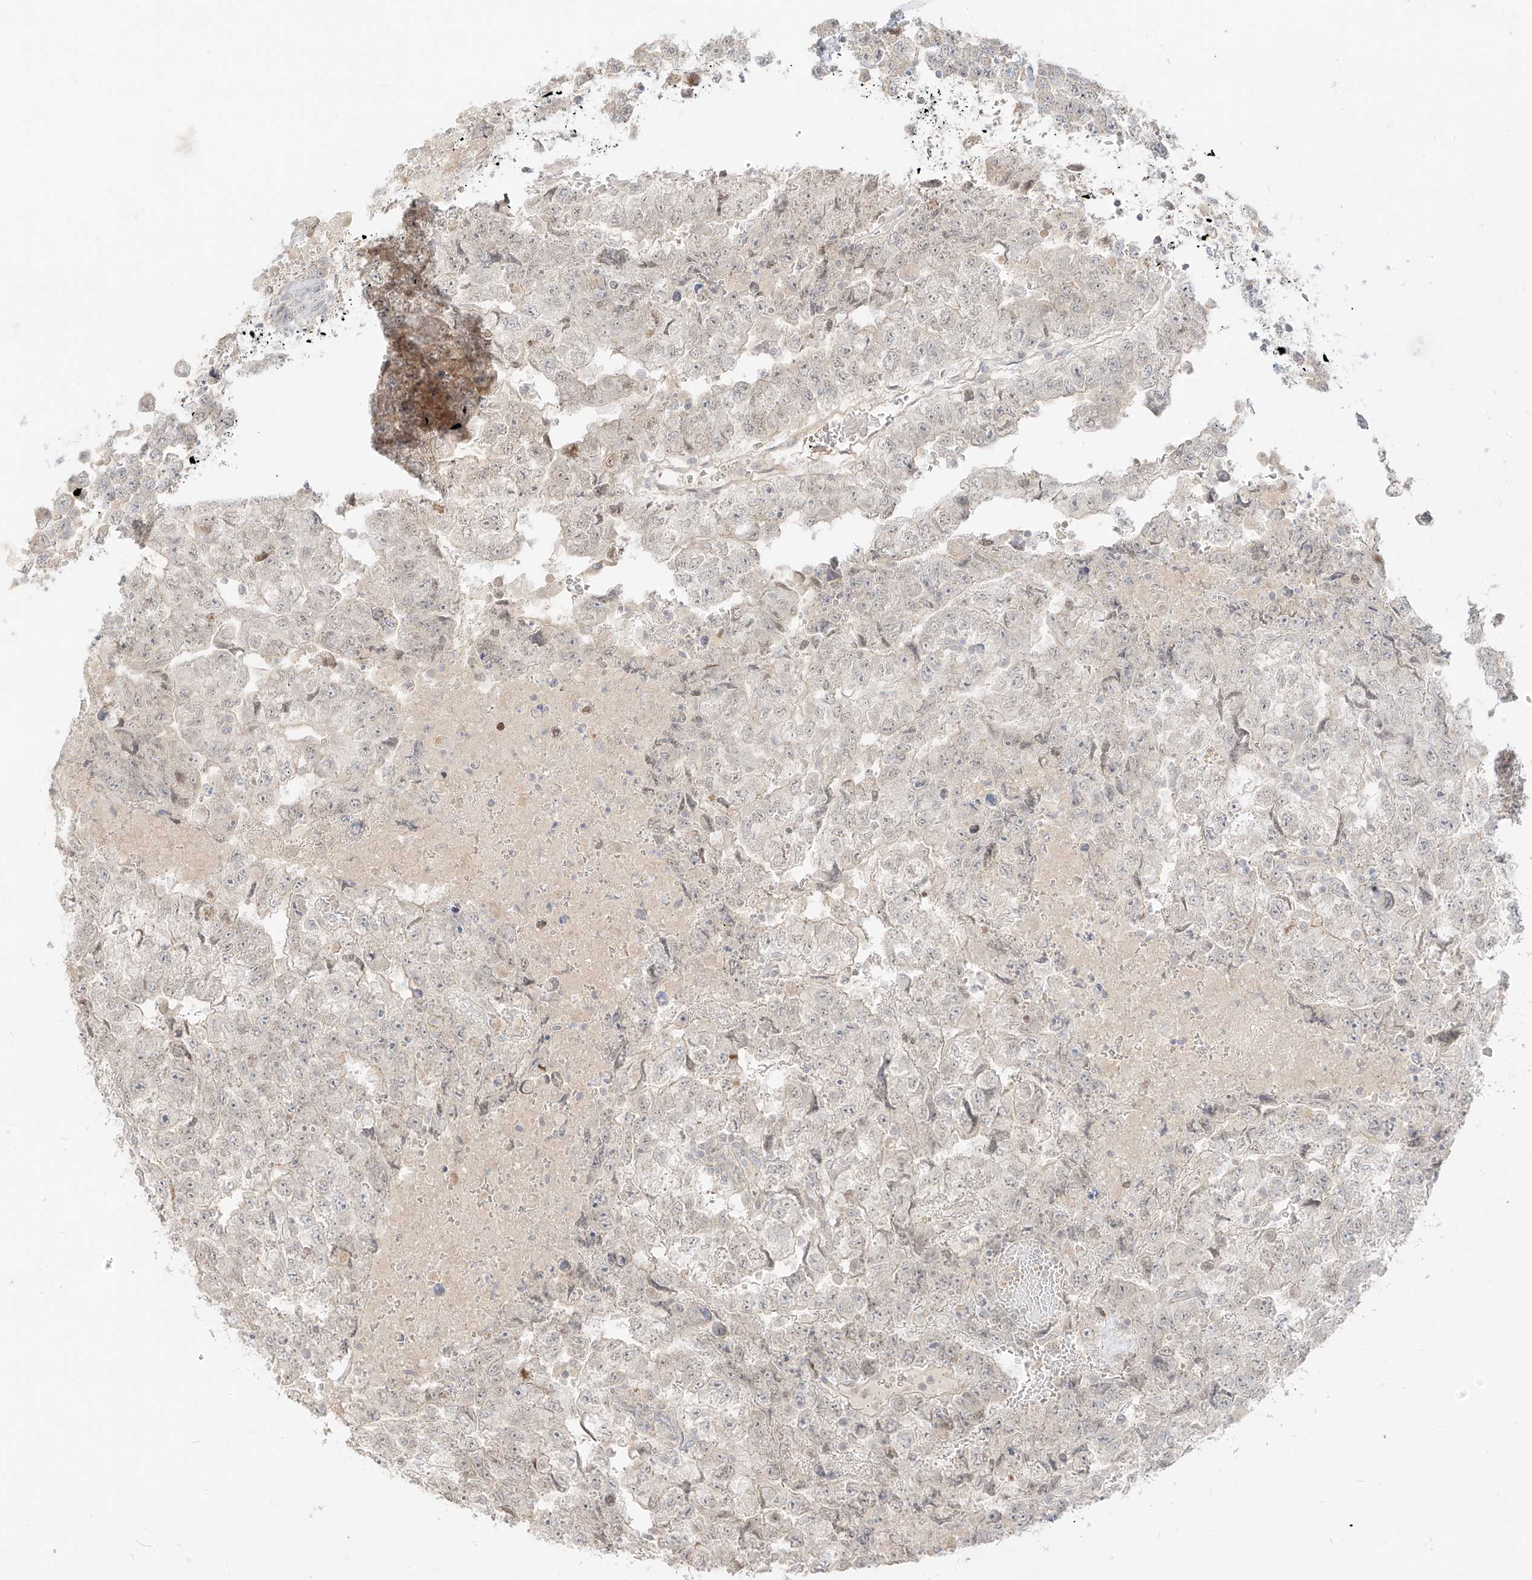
{"staining": {"intensity": "negative", "quantity": "none", "location": "none"}, "tissue": "testis cancer", "cell_type": "Tumor cells", "image_type": "cancer", "snomed": [{"axis": "morphology", "description": "Carcinoma, Embryonal, NOS"}, {"axis": "topography", "description": "Testis"}], "caption": "A high-resolution histopathology image shows immunohistochemistry staining of testis cancer, which displays no significant staining in tumor cells.", "gene": "LIPT1", "patient": {"sex": "male", "age": 36}}